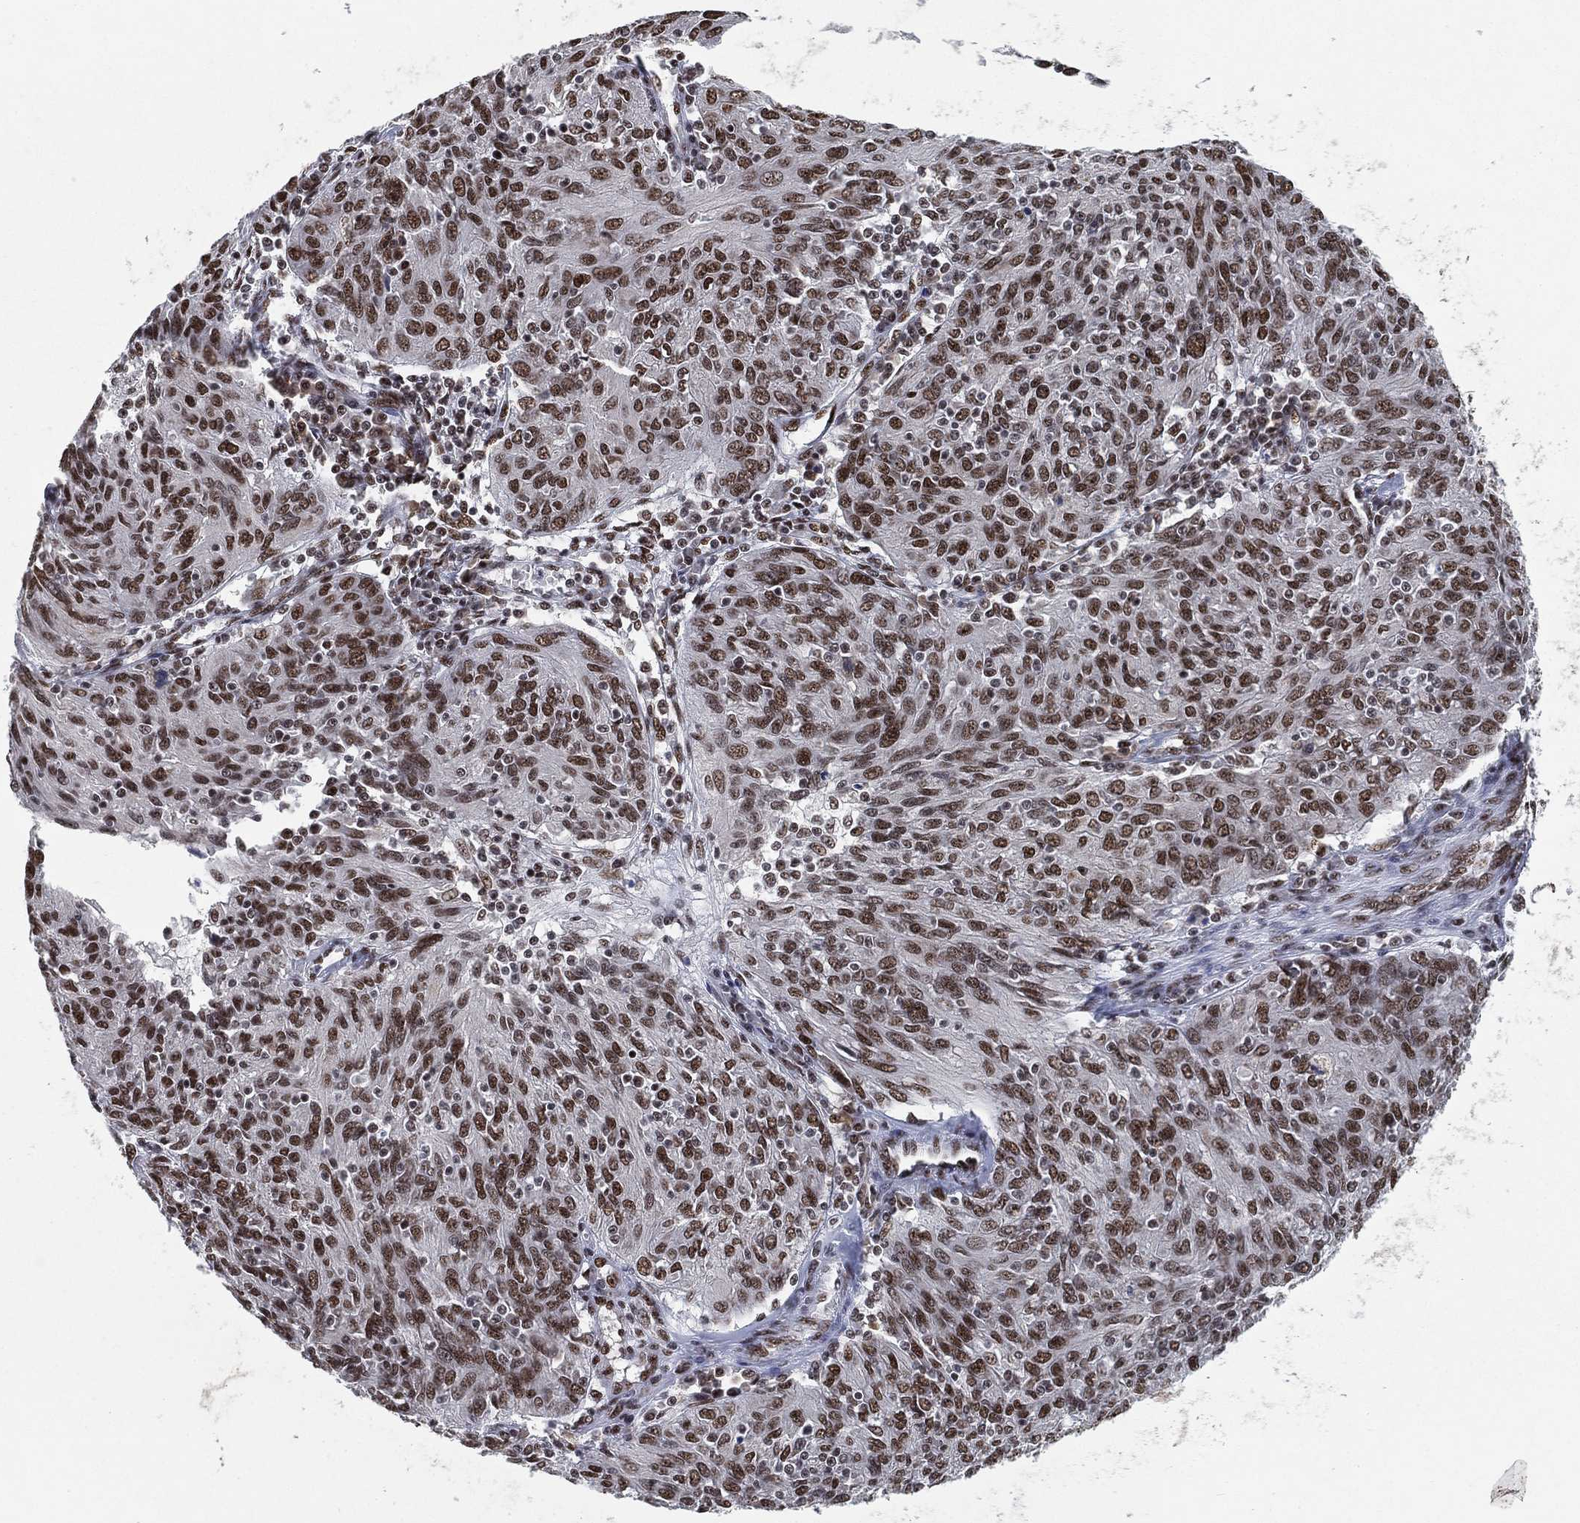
{"staining": {"intensity": "moderate", "quantity": ">75%", "location": "nuclear"}, "tissue": "ovarian cancer", "cell_type": "Tumor cells", "image_type": "cancer", "snomed": [{"axis": "morphology", "description": "Carcinoma, endometroid"}, {"axis": "topography", "description": "Ovary"}], "caption": "Protein expression analysis of endometroid carcinoma (ovarian) exhibits moderate nuclear positivity in about >75% of tumor cells.", "gene": "DDX27", "patient": {"sex": "female", "age": 50}}